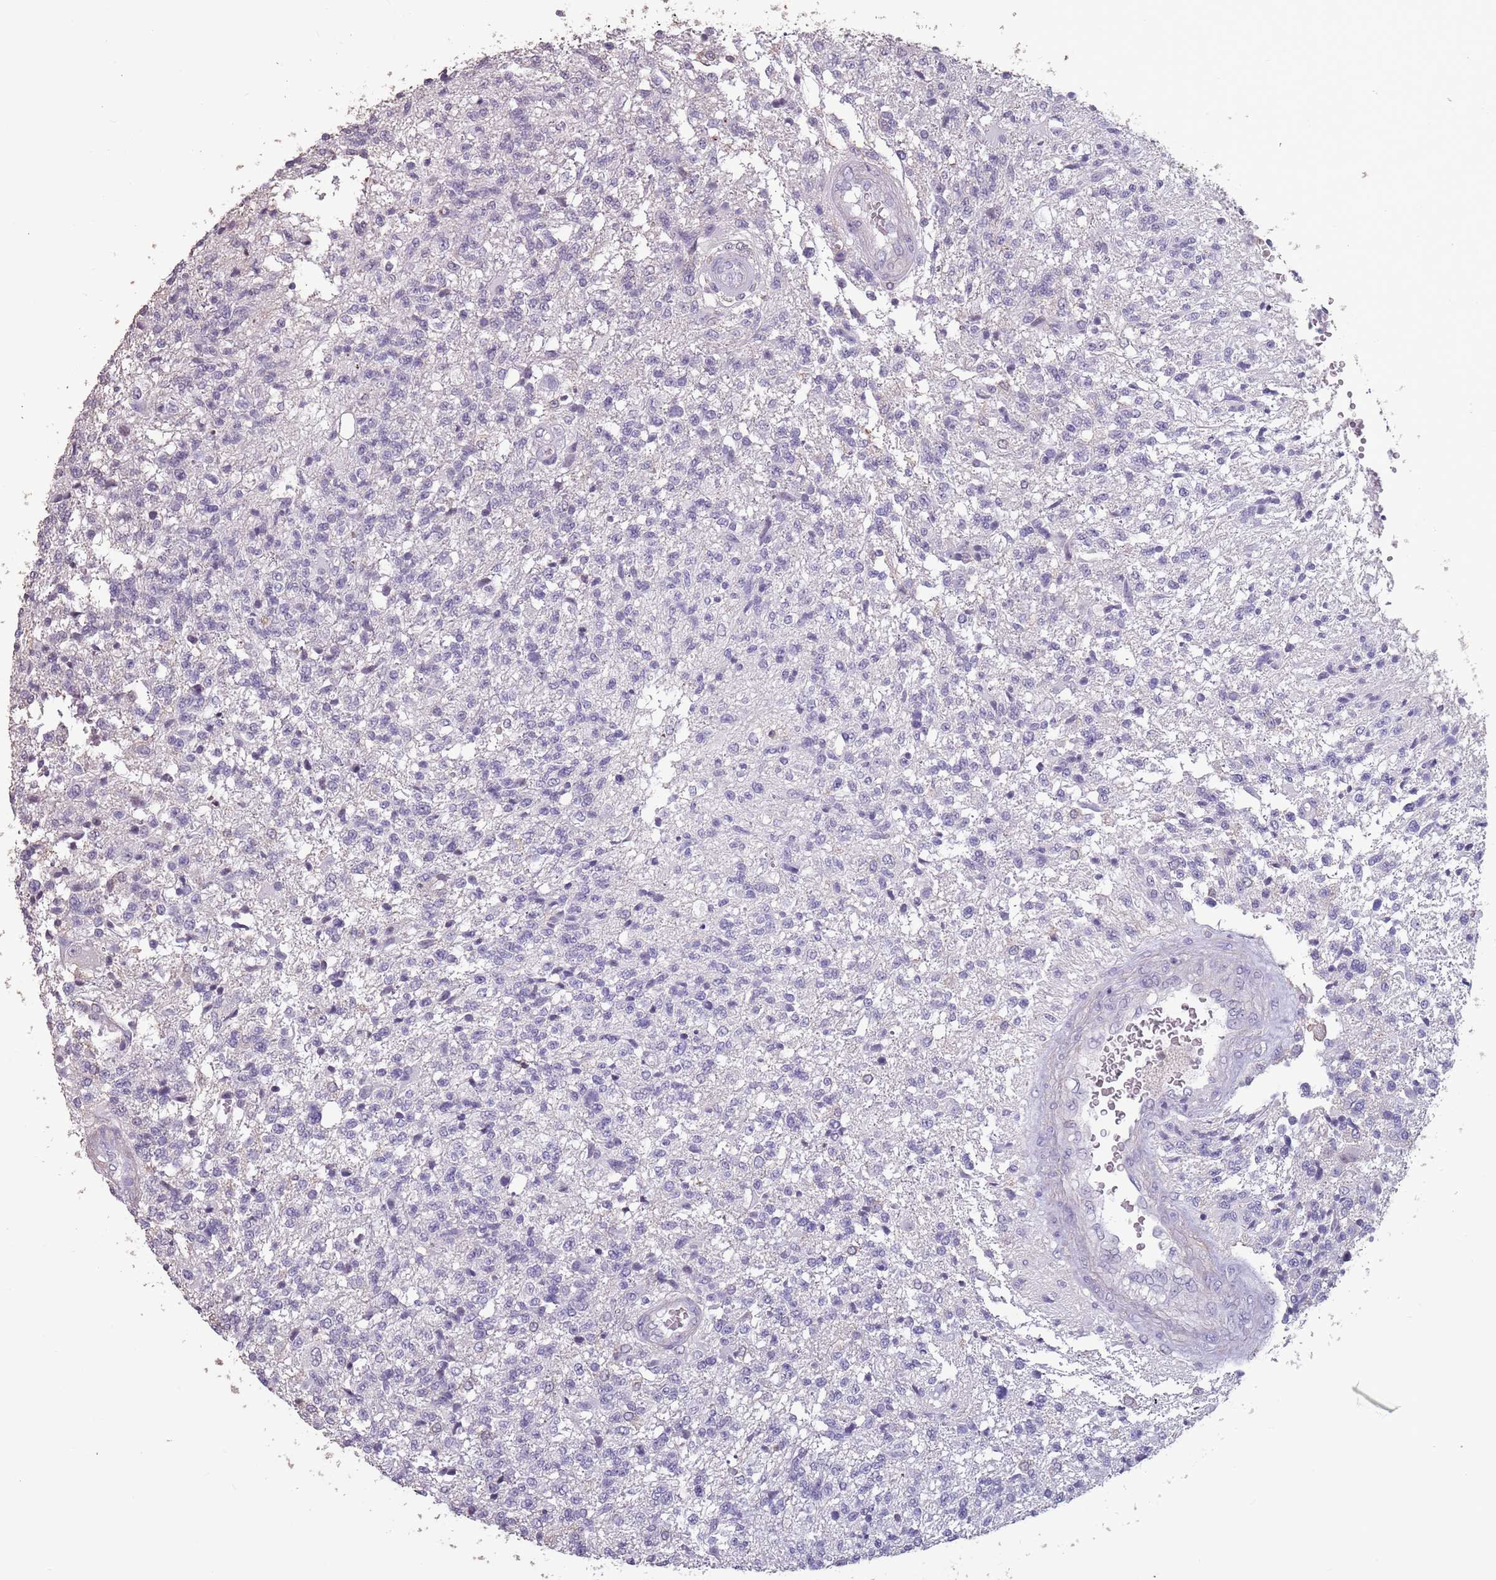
{"staining": {"intensity": "negative", "quantity": "none", "location": "none"}, "tissue": "glioma", "cell_type": "Tumor cells", "image_type": "cancer", "snomed": [{"axis": "morphology", "description": "Glioma, malignant, High grade"}, {"axis": "topography", "description": "Brain"}], "caption": "This micrograph is of high-grade glioma (malignant) stained with immunohistochemistry (IHC) to label a protein in brown with the nuclei are counter-stained blue. There is no expression in tumor cells.", "gene": "SUN5", "patient": {"sex": "male", "age": 56}}